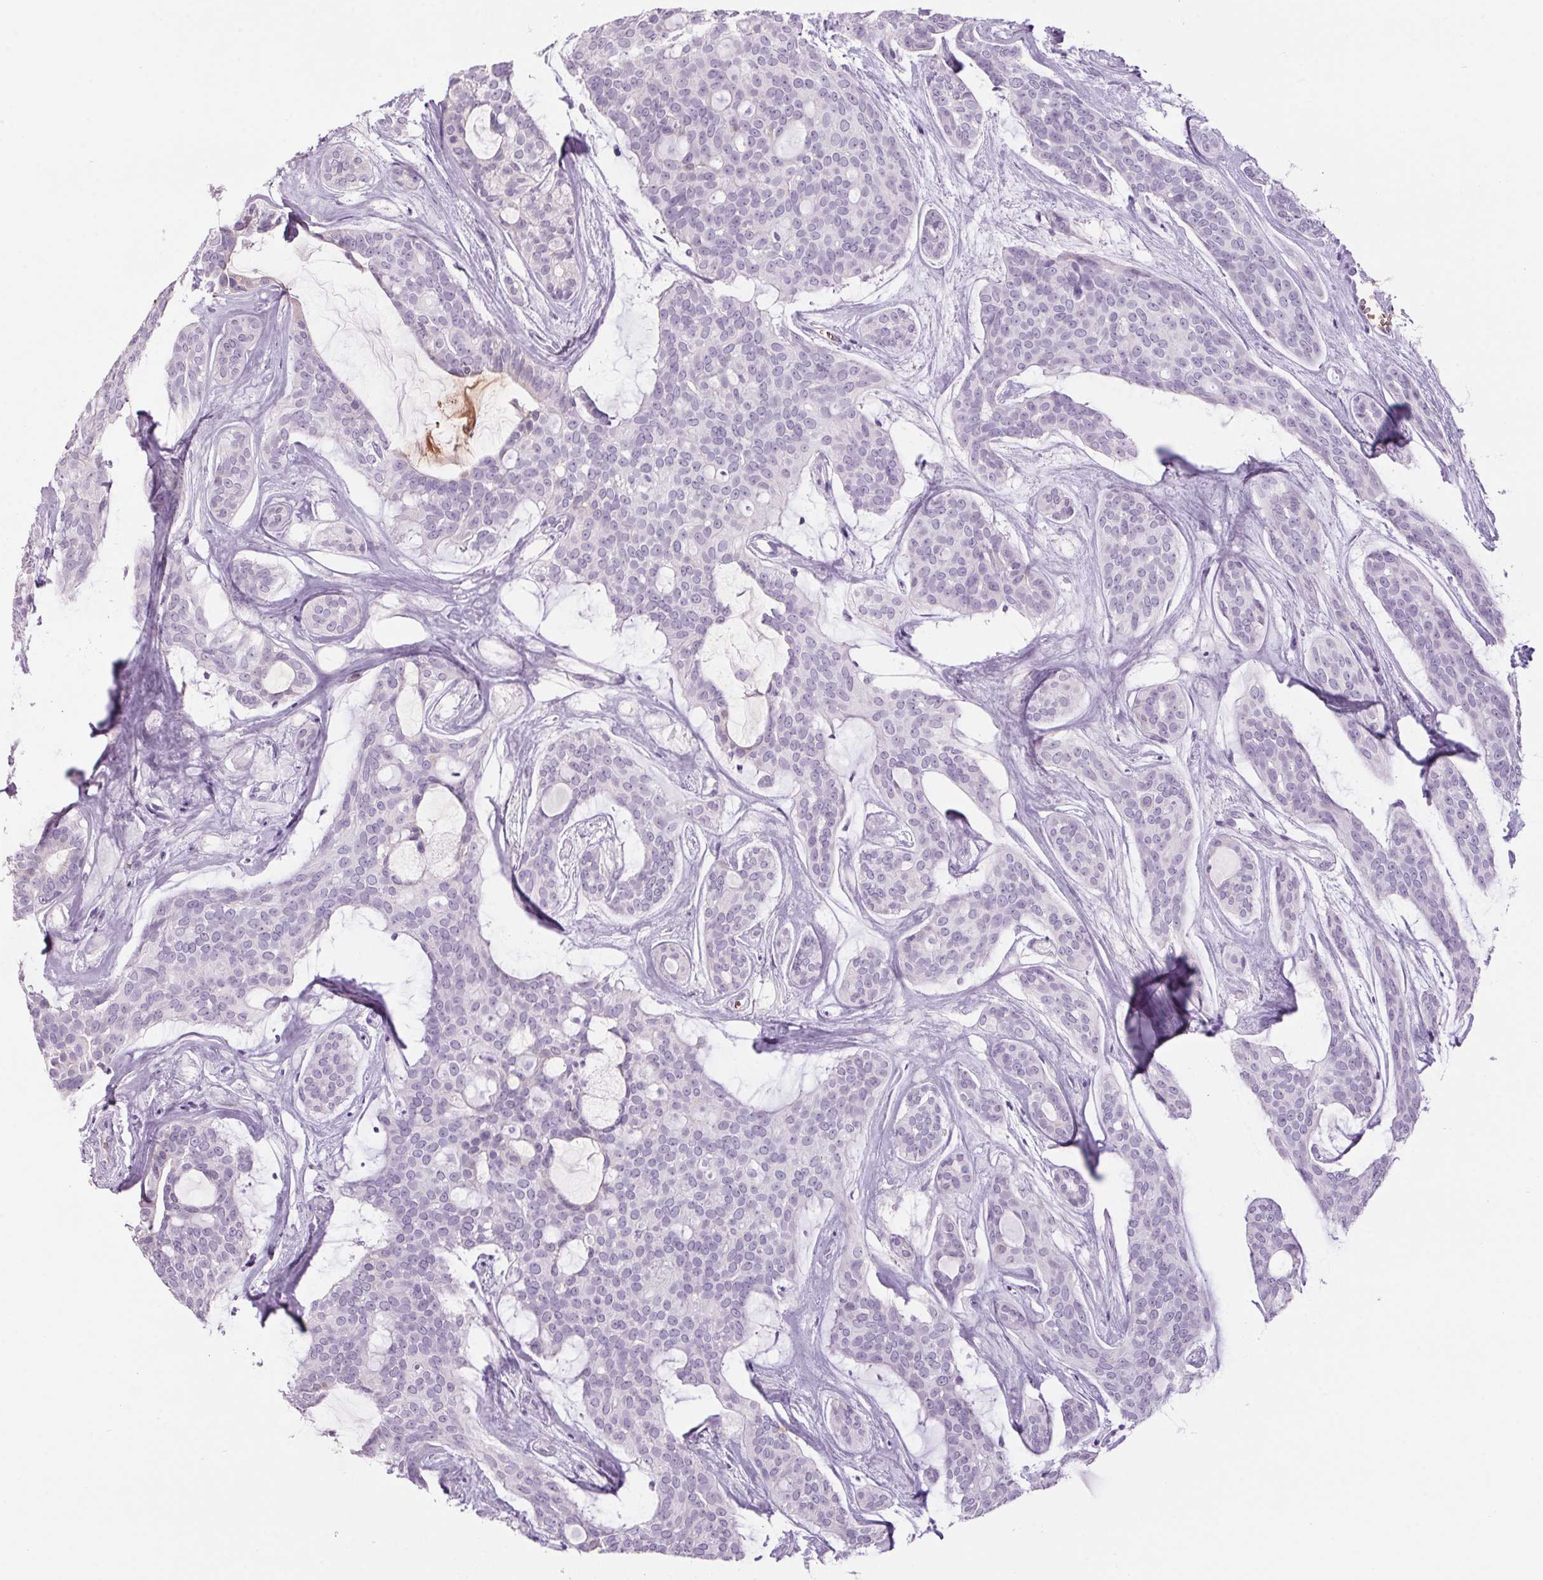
{"staining": {"intensity": "negative", "quantity": "none", "location": "none"}, "tissue": "head and neck cancer", "cell_type": "Tumor cells", "image_type": "cancer", "snomed": [{"axis": "morphology", "description": "Adenocarcinoma, NOS"}, {"axis": "topography", "description": "Head-Neck"}], "caption": "Head and neck adenocarcinoma was stained to show a protein in brown. There is no significant positivity in tumor cells. (DAB immunohistochemistry (IHC), high magnification).", "gene": "HBQ1", "patient": {"sex": "male", "age": 66}}